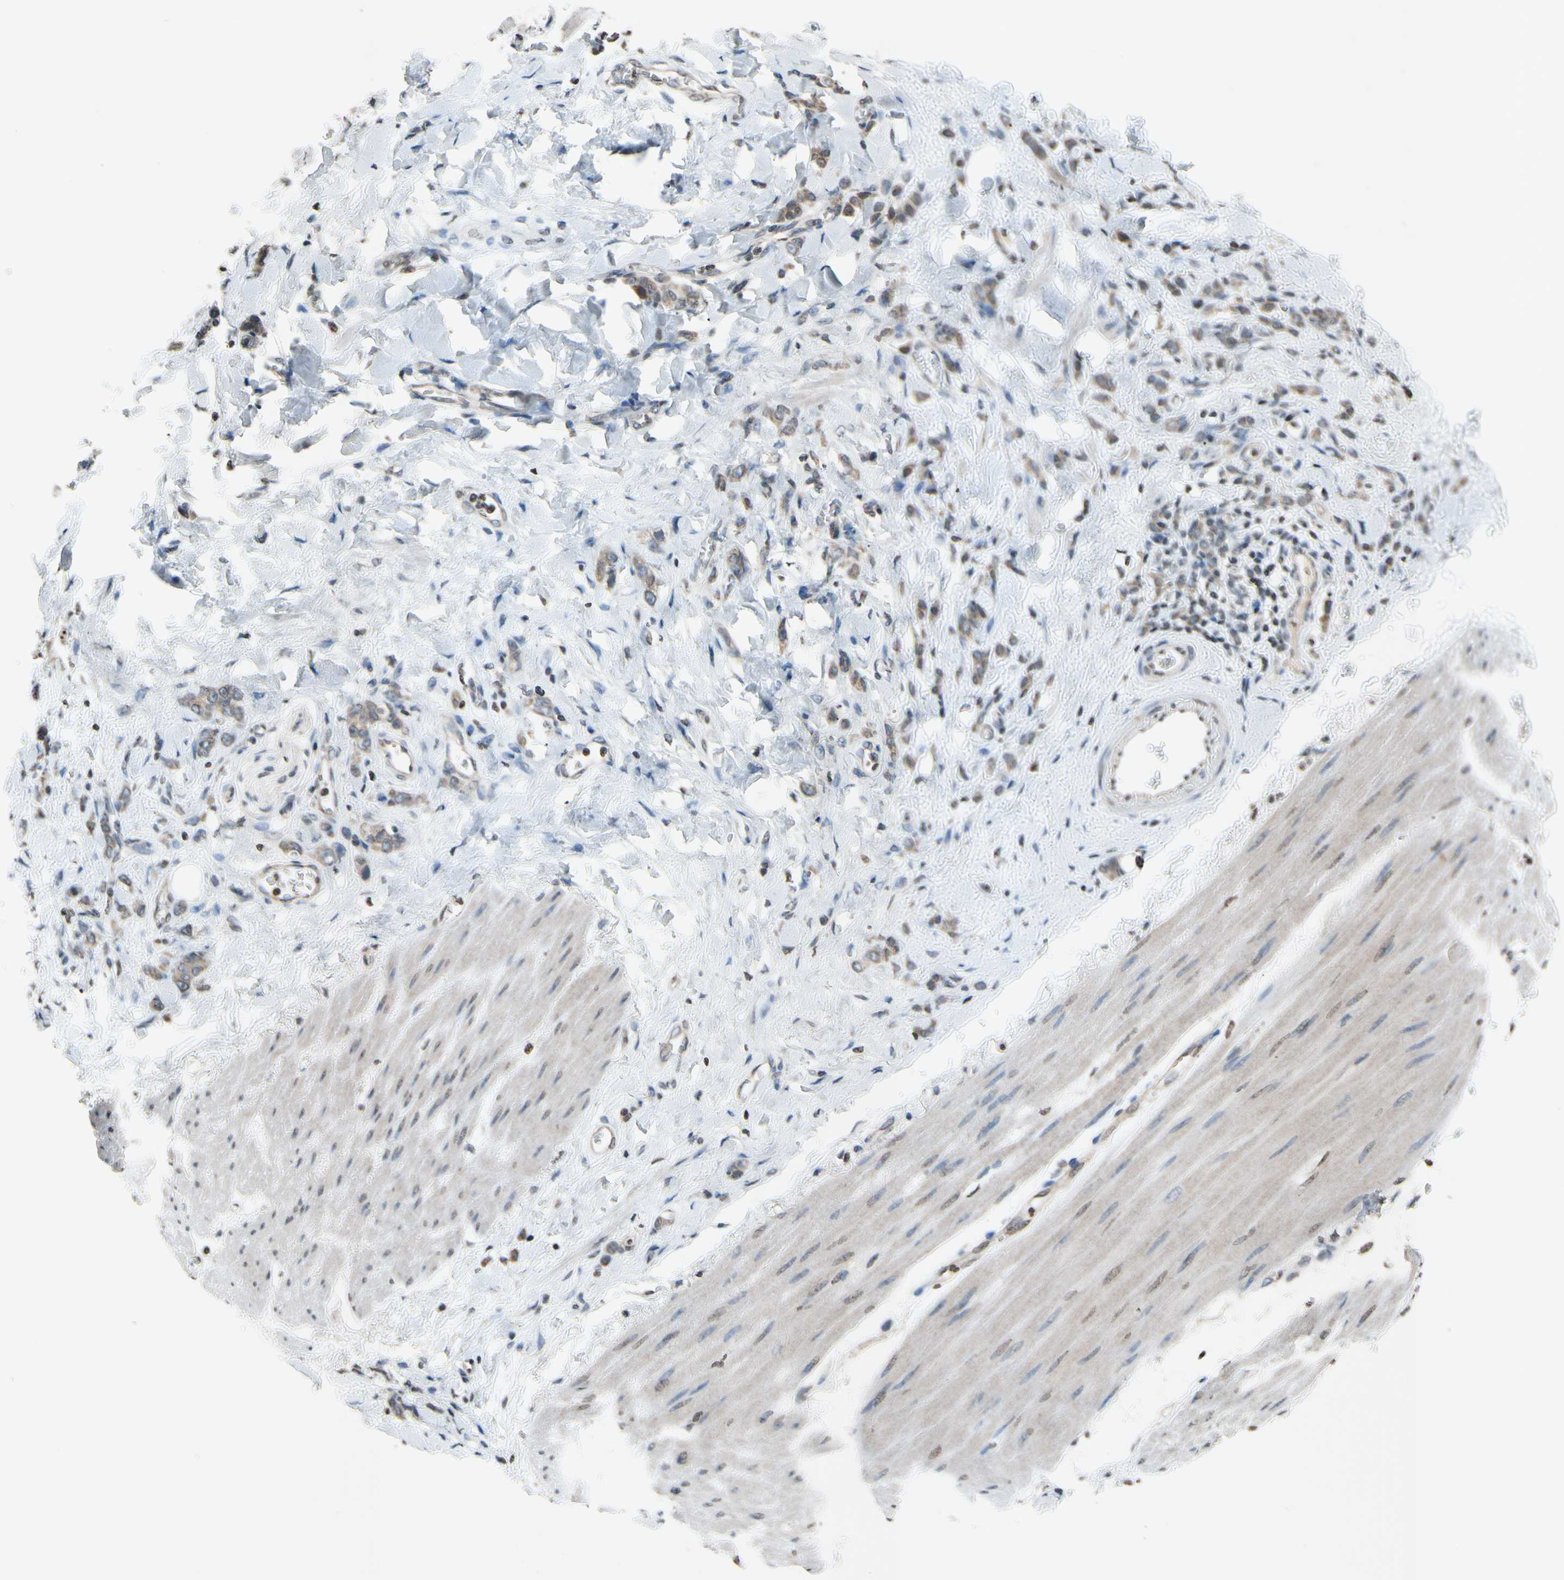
{"staining": {"intensity": "weak", "quantity": ">75%", "location": "cytoplasmic/membranous"}, "tissue": "stomach cancer", "cell_type": "Tumor cells", "image_type": "cancer", "snomed": [{"axis": "morphology", "description": "Adenocarcinoma, NOS"}, {"axis": "topography", "description": "Stomach"}], "caption": "This micrograph shows immunohistochemistry (IHC) staining of stomach cancer, with low weak cytoplasmic/membranous positivity in about >75% of tumor cells.", "gene": "CLDN11", "patient": {"sex": "male", "age": 82}}